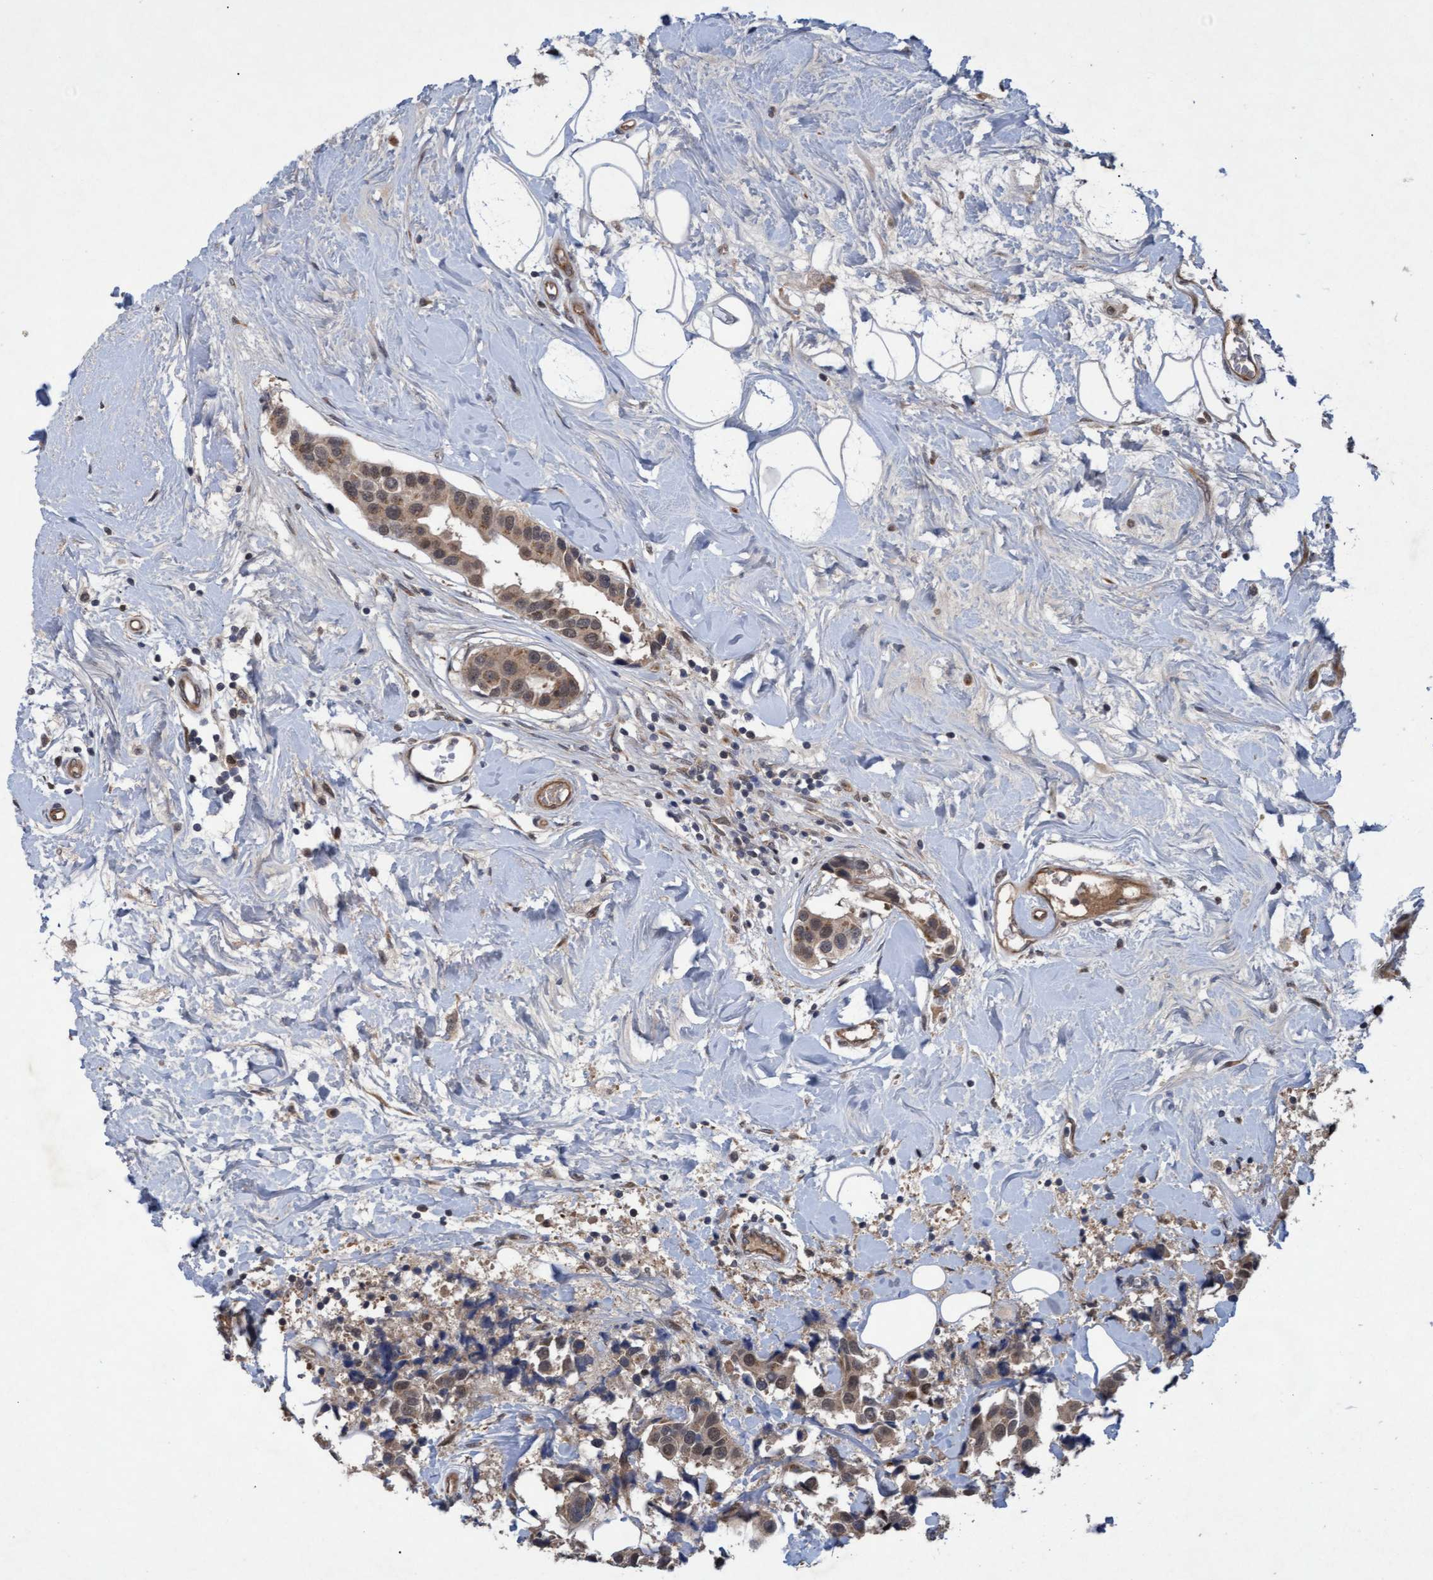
{"staining": {"intensity": "moderate", "quantity": ">75%", "location": "cytoplasmic/membranous,nuclear"}, "tissue": "breast cancer", "cell_type": "Tumor cells", "image_type": "cancer", "snomed": [{"axis": "morphology", "description": "Normal tissue, NOS"}, {"axis": "morphology", "description": "Duct carcinoma"}, {"axis": "topography", "description": "Breast"}], "caption": "Approximately >75% of tumor cells in human breast cancer (infiltrating ductal carcinoma) display moderate cytoplasmic/membranous and nuclear protein expression as visualized by brown immunohistochemical staining.", "gene": "PSMB6", "patient": {"sex": "female", "age": 39}}